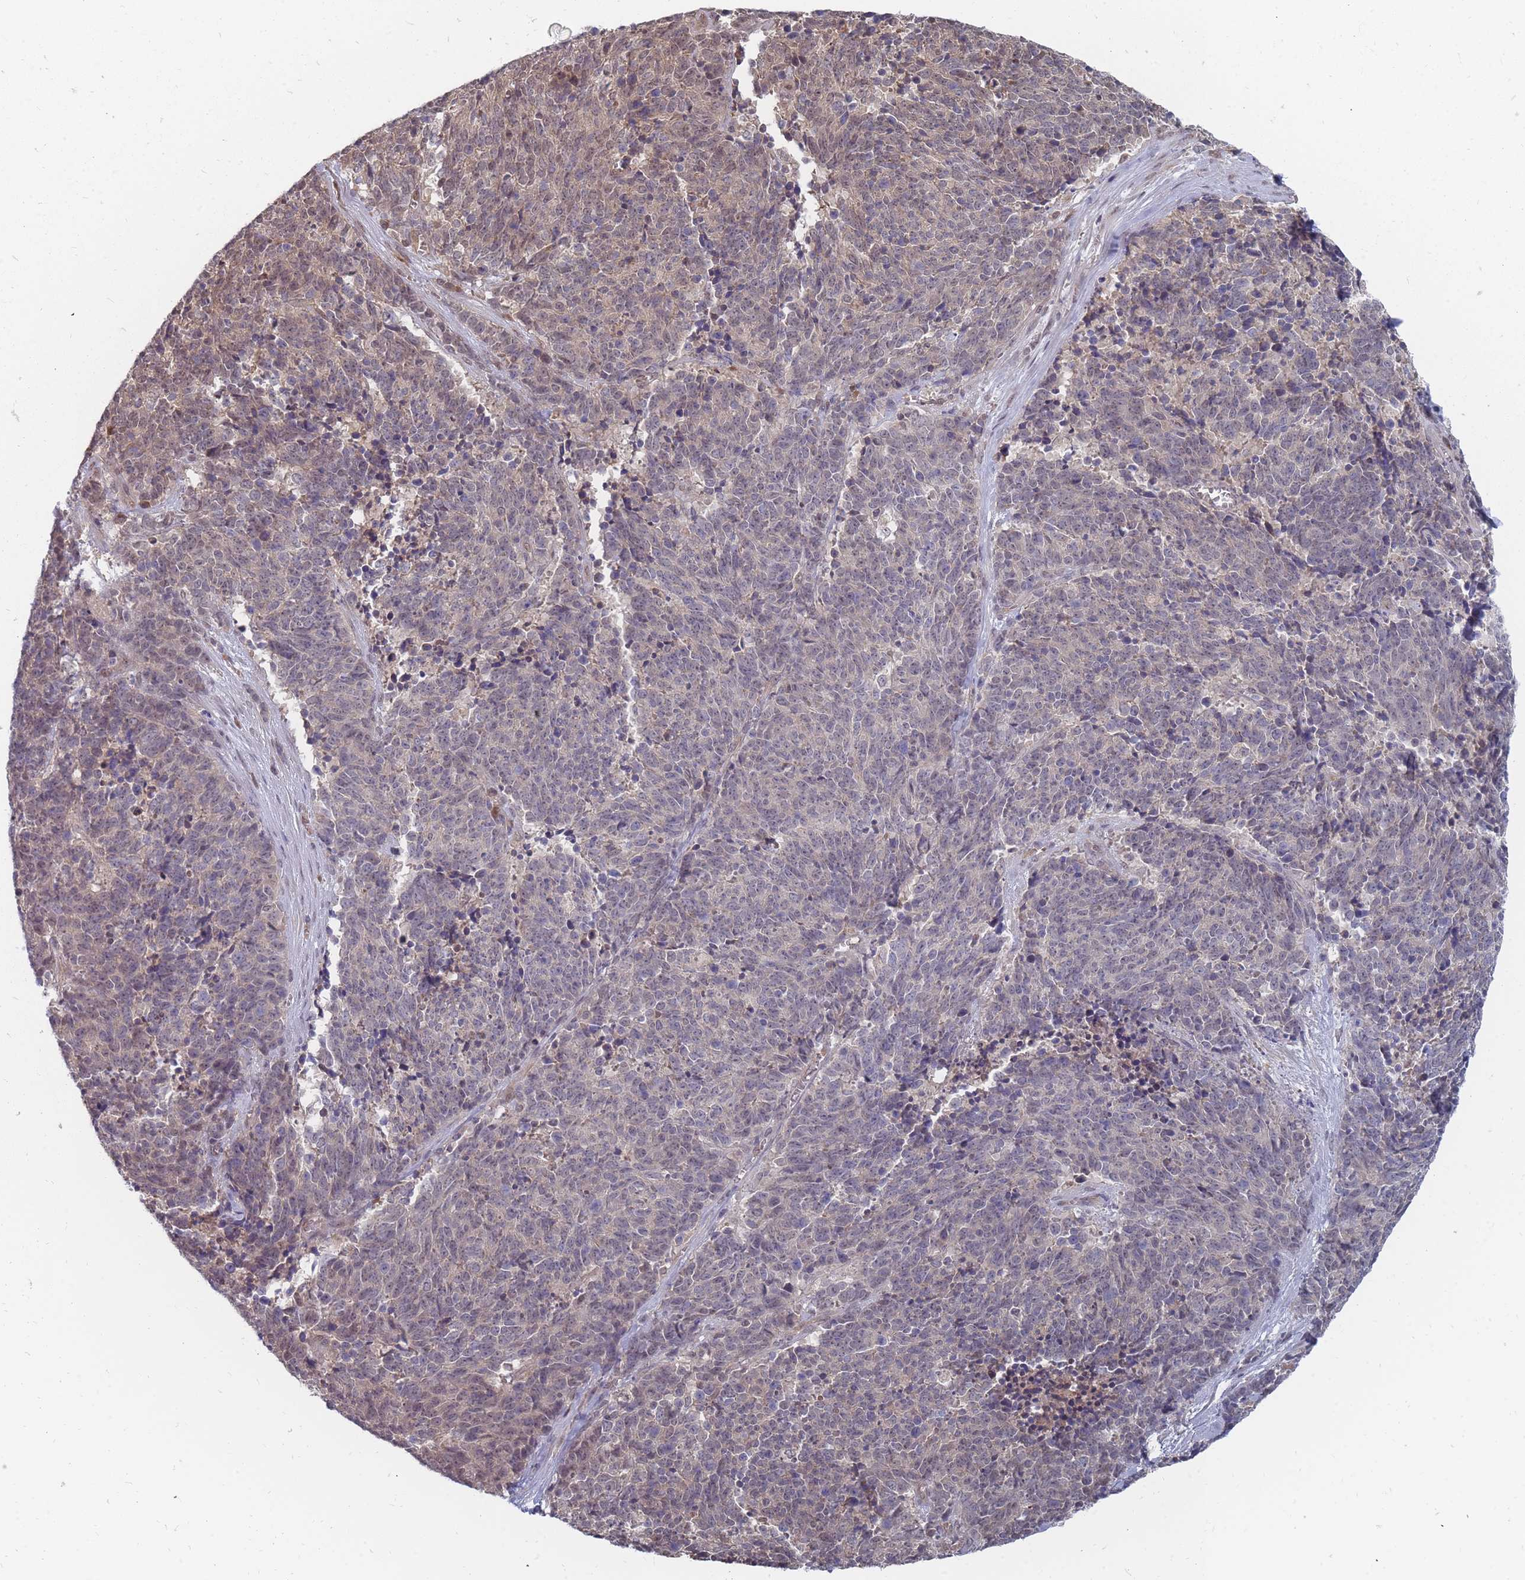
{"staining": {"intensity": "weak", "quantity": "<25%", "location": "cytoplasmic/membranous,nuclear"}, "tissue": "cervical cancer", "cell_type": "Tumor cells", "image_type": "cancer", "snomed": [{"axis": "morphology", "description": "Squamous cell carcinoma, NOS"}, {"axis": "topography", "description": "Cervix"}], "caption": "Tumor cells show no significant protein positivity in squamous cell carcinoma (cervical).", "gene": "NKD1", "patient": {"sex": "female", "age": 29}}